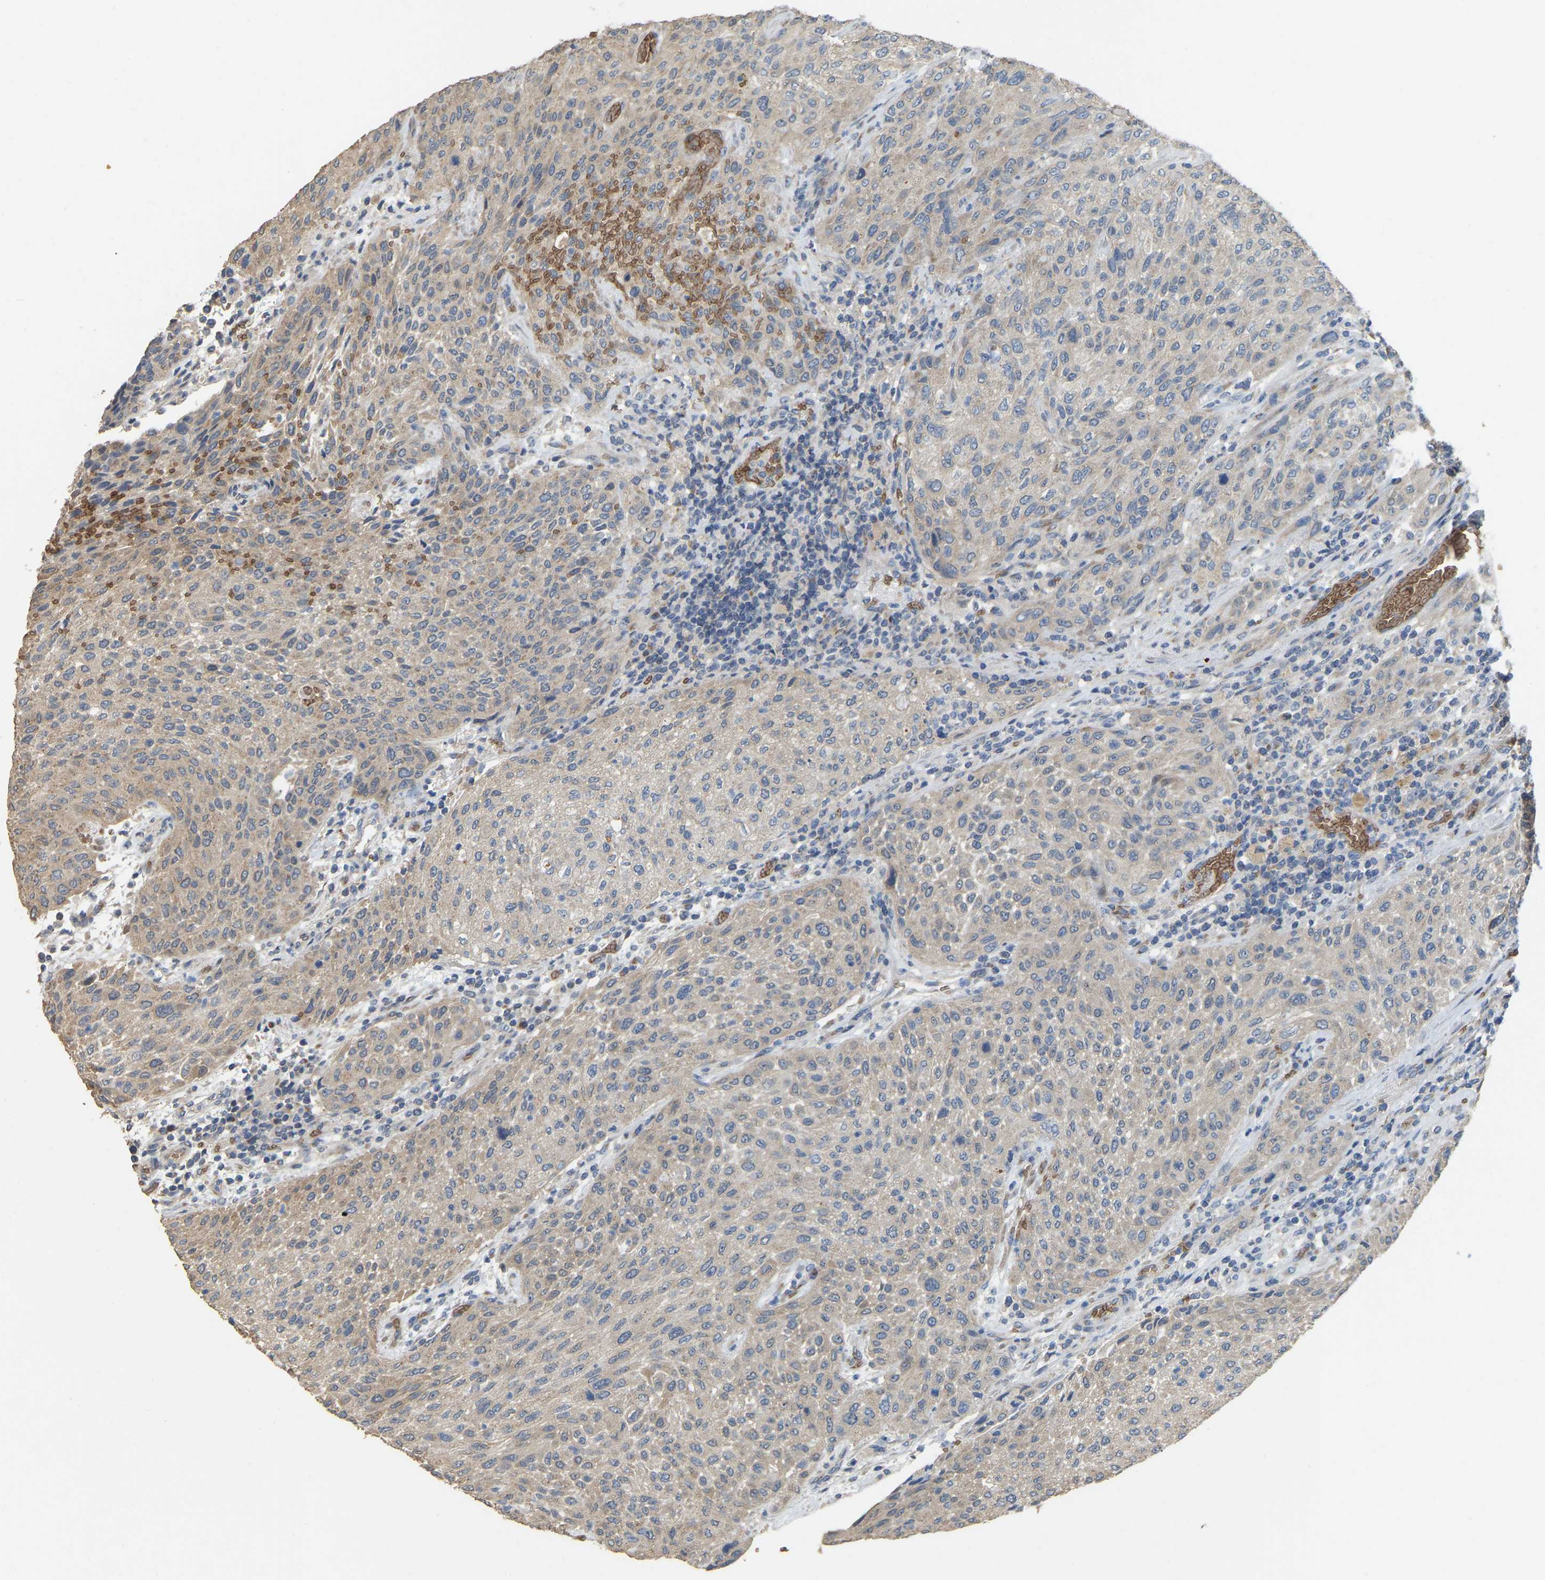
{"staining": {"intensity": "weak", "quantity": ">75%", "location": "cytoplasmic/membranous"}, "tissue": "urothelial cancer", "cell_type": "Tumor cells", "image_type": "cancer", "snomed": [{"axis": "morphology", "description": "Urothelial carcinoma, Low grade"}, {"axis": "morphology", "description": "Urothelial carcinoma, High grade"}, {"axis": "topography", "description": "Urinary bladder"}], "caption": "Urothelial cancer stained with a brown dye reveals weak cytoplasmic/membranous positive staining in about >75% of tumor cells.", "gene": "CFAP298", "patient": {"sex": "male", "age": 35}}